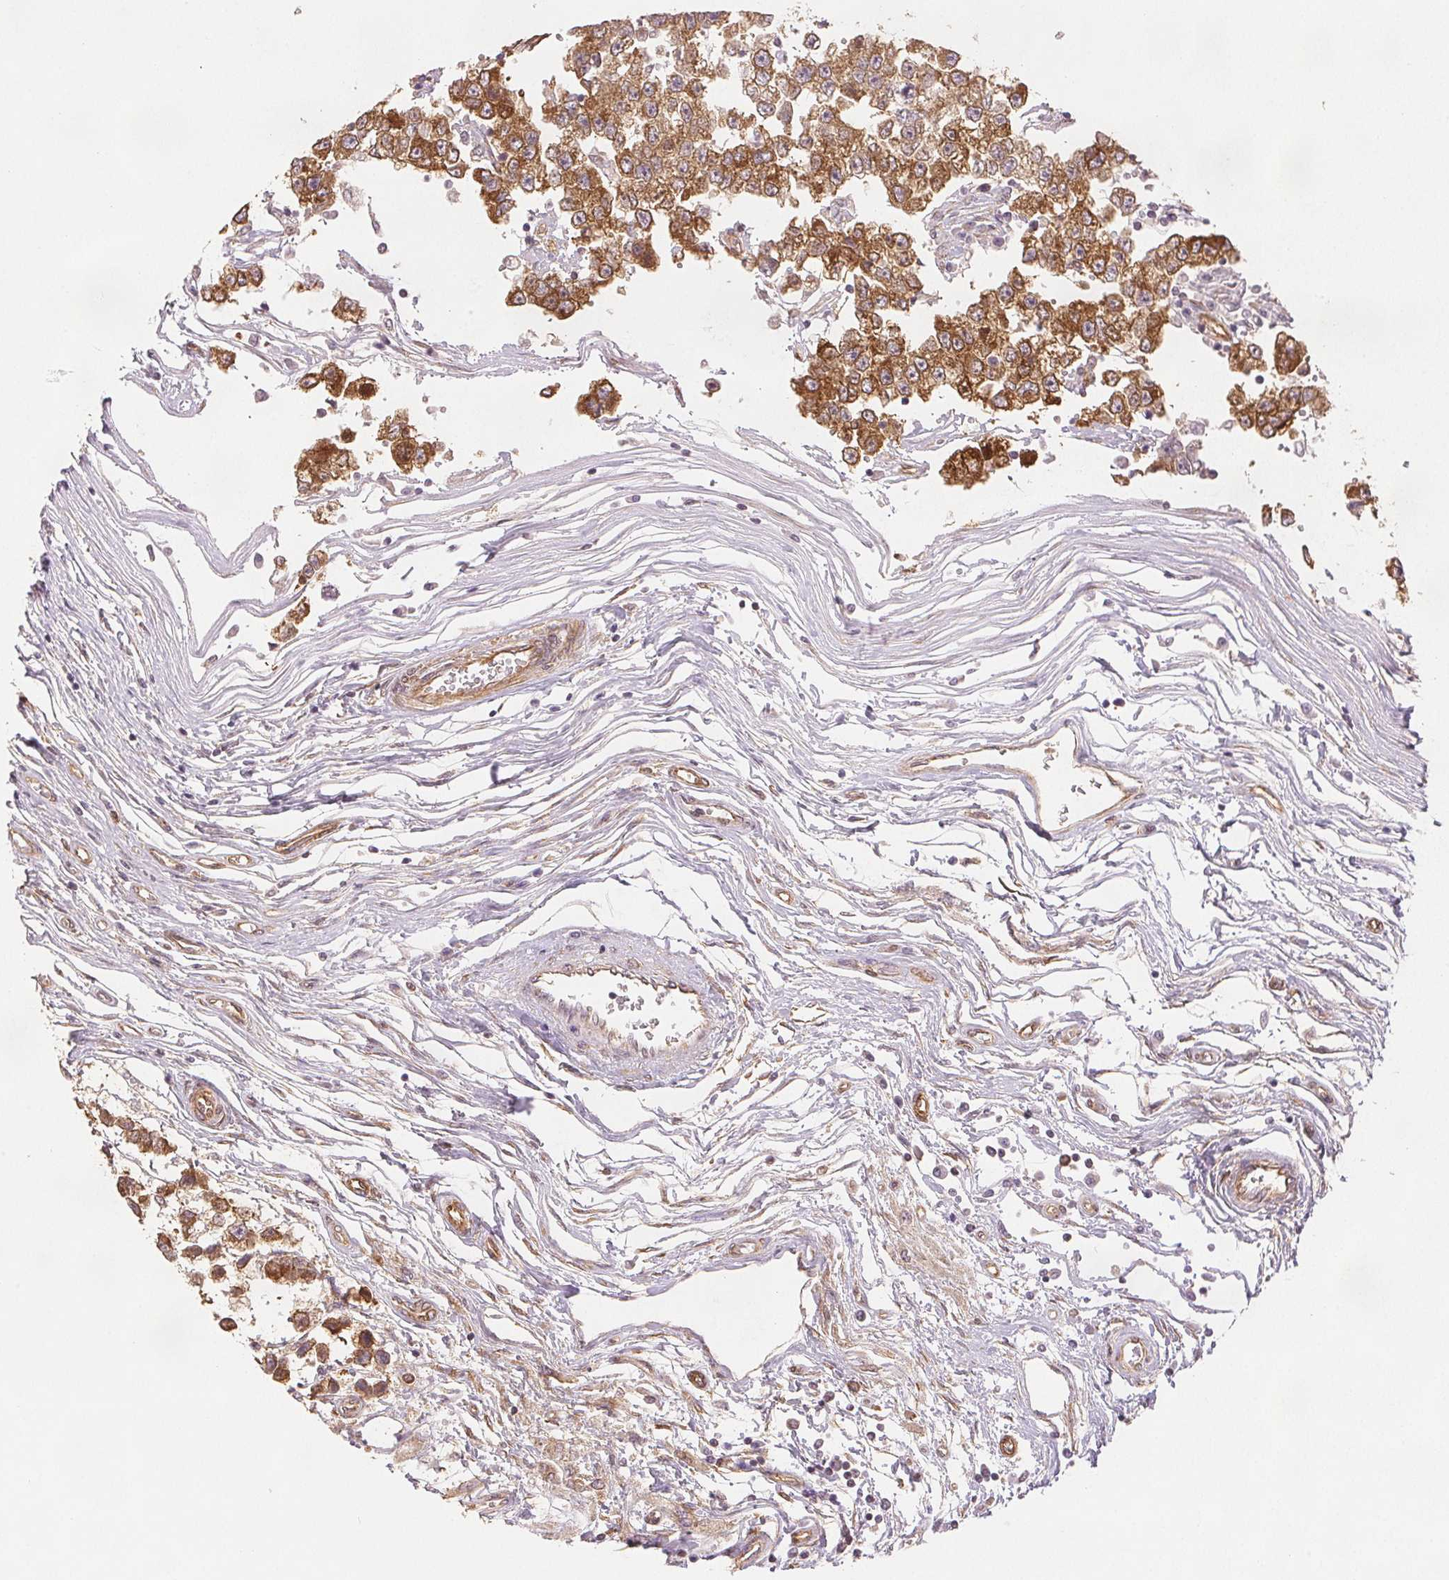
{"staining": {"intensity": "moderate", "quantity": ">75%", "location": "cytoplasmic/membranous"}, "tissue": "testis cancer", "cell_type": "Tumor cells", "image_type": "cancer", "snomed": [{"axis": "morphology", "description": "Seminoma, NOS"}, {"axis": "topography", "description": "Testis"}], "caption": "Immunohistochemical staining of testis cancer (seminoma) exhibits medium levels of moderate cytoplasmic/membranous protein positivity in about >75% of tumor cells. (Brightfield microscopy of DAB IHC at high magnification).", "gene": "DIAPH2", "patient": {"sex": "male", "age": 34}}